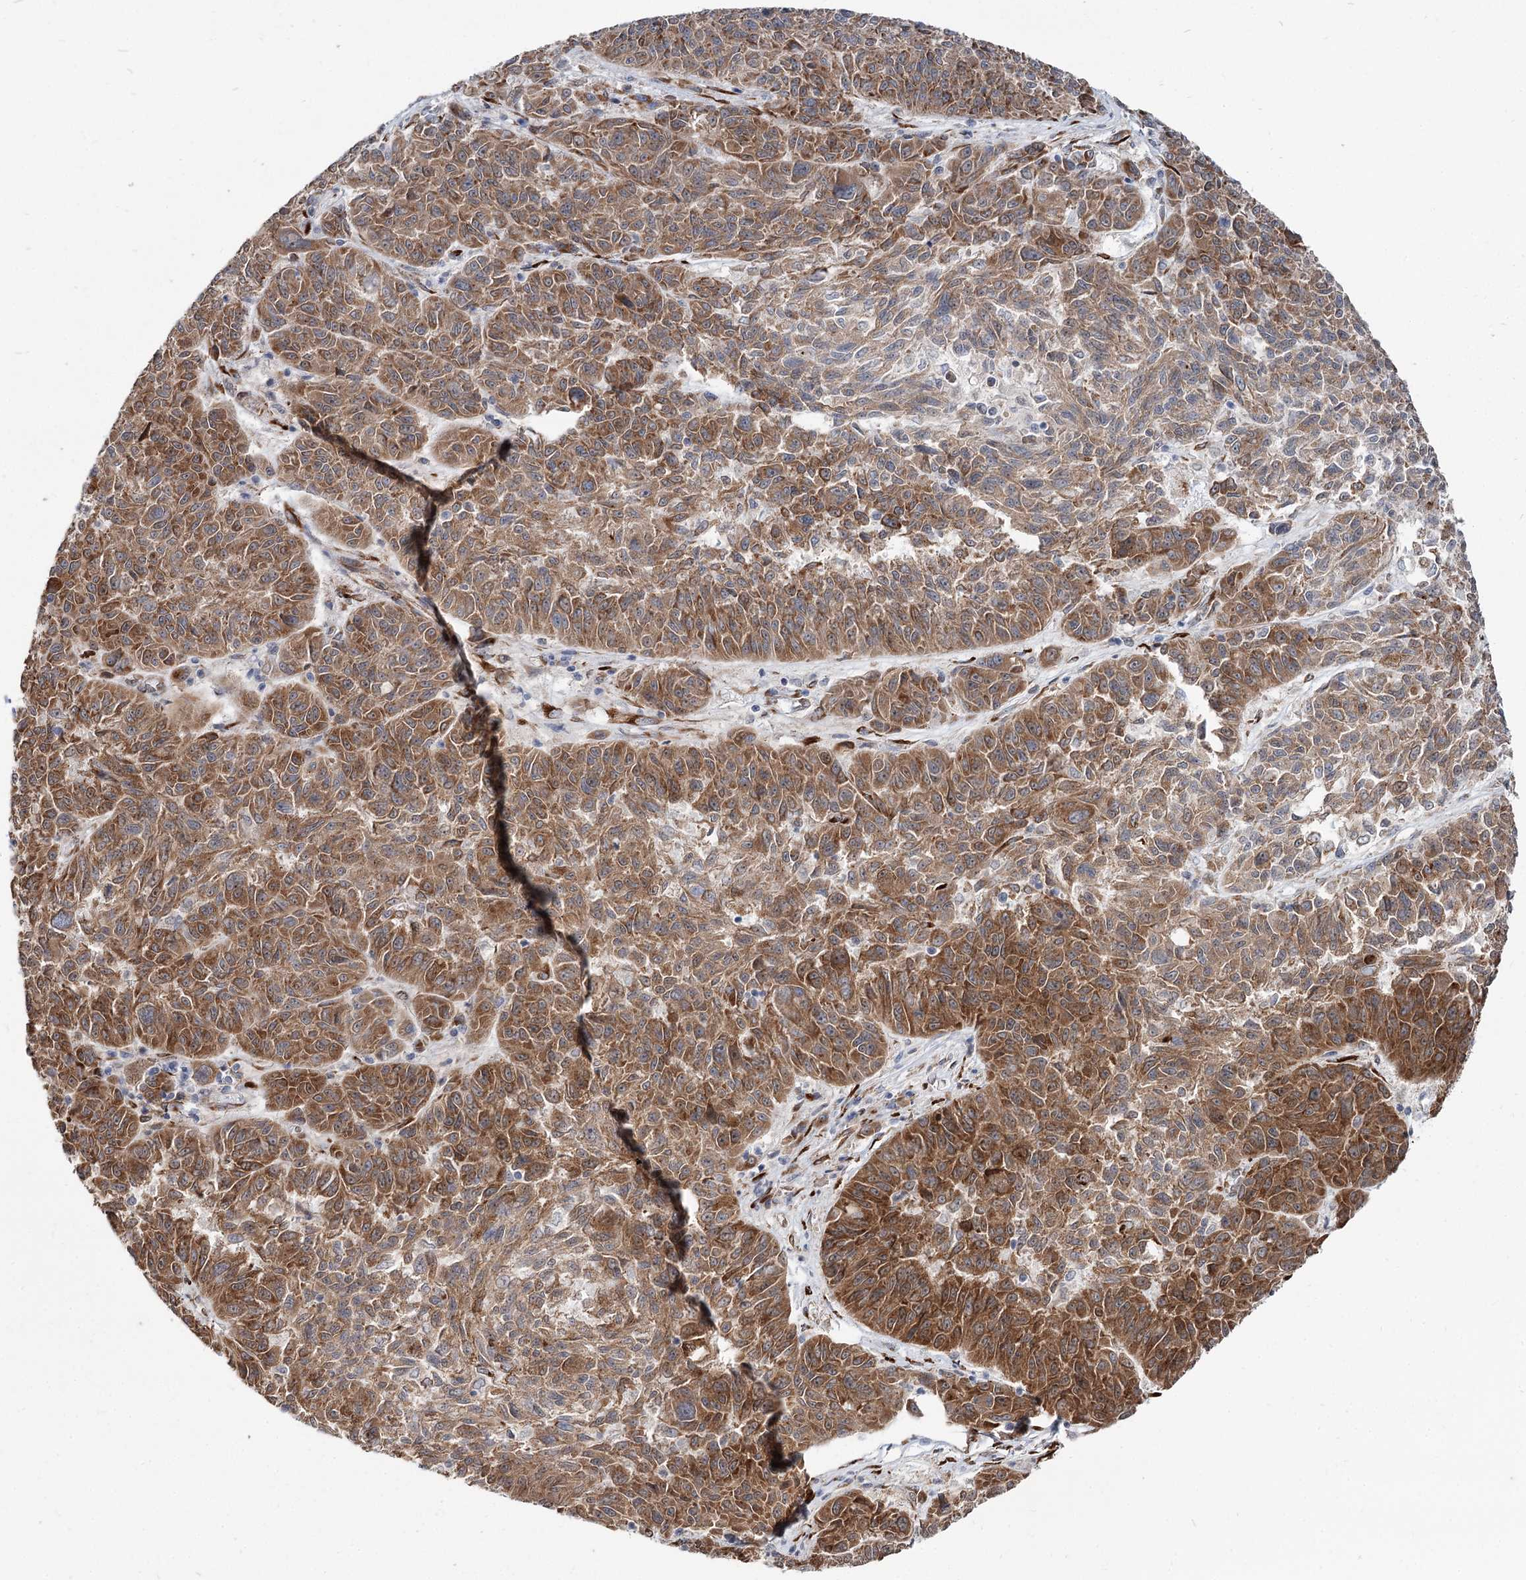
{"staining": {"intensity": "moderate", "quantity": ">75%", "location": "cytoplasmic/membranous"}, "tissue": "melanoma", "cell_type": "Tumor cells", "image_type": "cancer", "snomed": [{"axis": "morphology", "description": "Malignant melanoma, NOS"}, {"axis": "topography", "description": "Skin"}], "caption": "Malignant melanoma stained with a protein marker demonstrates moderate staining in tumor cells.", "gene": "SPART", "patient": {"sex": "male", "age": 53}}